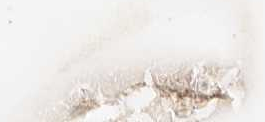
{"staining": {"intensity": "negative", "quantity": "none", "location": "none"}, "tissue": "epididymis", "cell_type": "Glandular cells", "image_type": "normal", "snomed": [{"axis": "morphology", "description": "Normal tissue, NOS"}, {"axis": "topography", "description": "Epididymis"}], "caption": "Human epididymis stained for a protein using immunohistochemistry exhibits no positivity in glandular cells.", "gene": "DNASE1", "patient": {"sex": "male", "age": 79}}